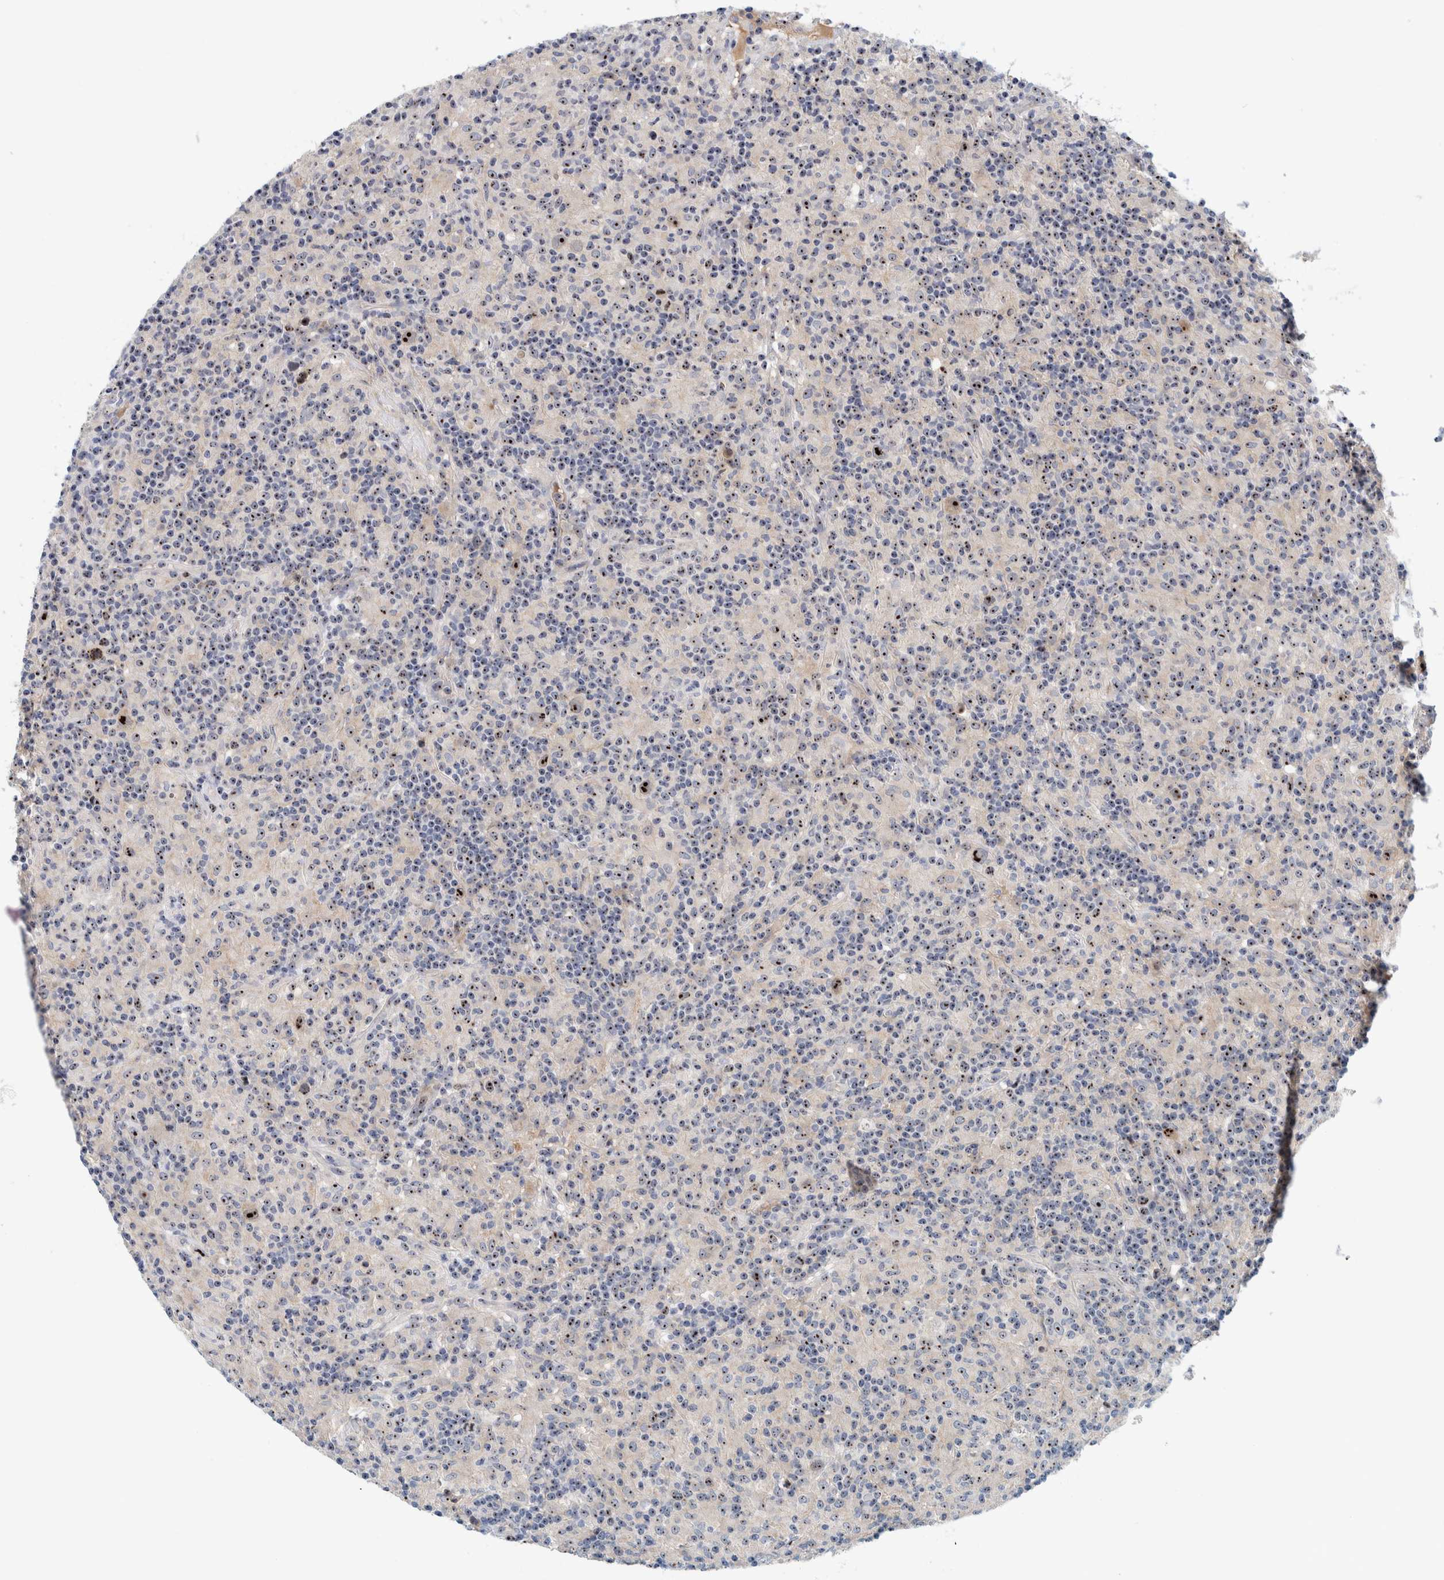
{"staining": {"intensity": "strong", "quantity": ">75%", "location": "nuclear"}, "tissue": "lymphoma", "cell_type": "Tumor cells", "image_type": "cancer", "snomed": [{"axis": "morphology", "description": "Hodgkin's disease, NOS"}, {"axis": "topography", "description": "Lymph node"}], "caption": "Strong nuclear positivity for a protein is appreciated in about >75% of tumor cells of Hodgkin's disease using immunohistochemistry.", "gene": "NOL11", "patient": {"sex": "male", "age": 70}}